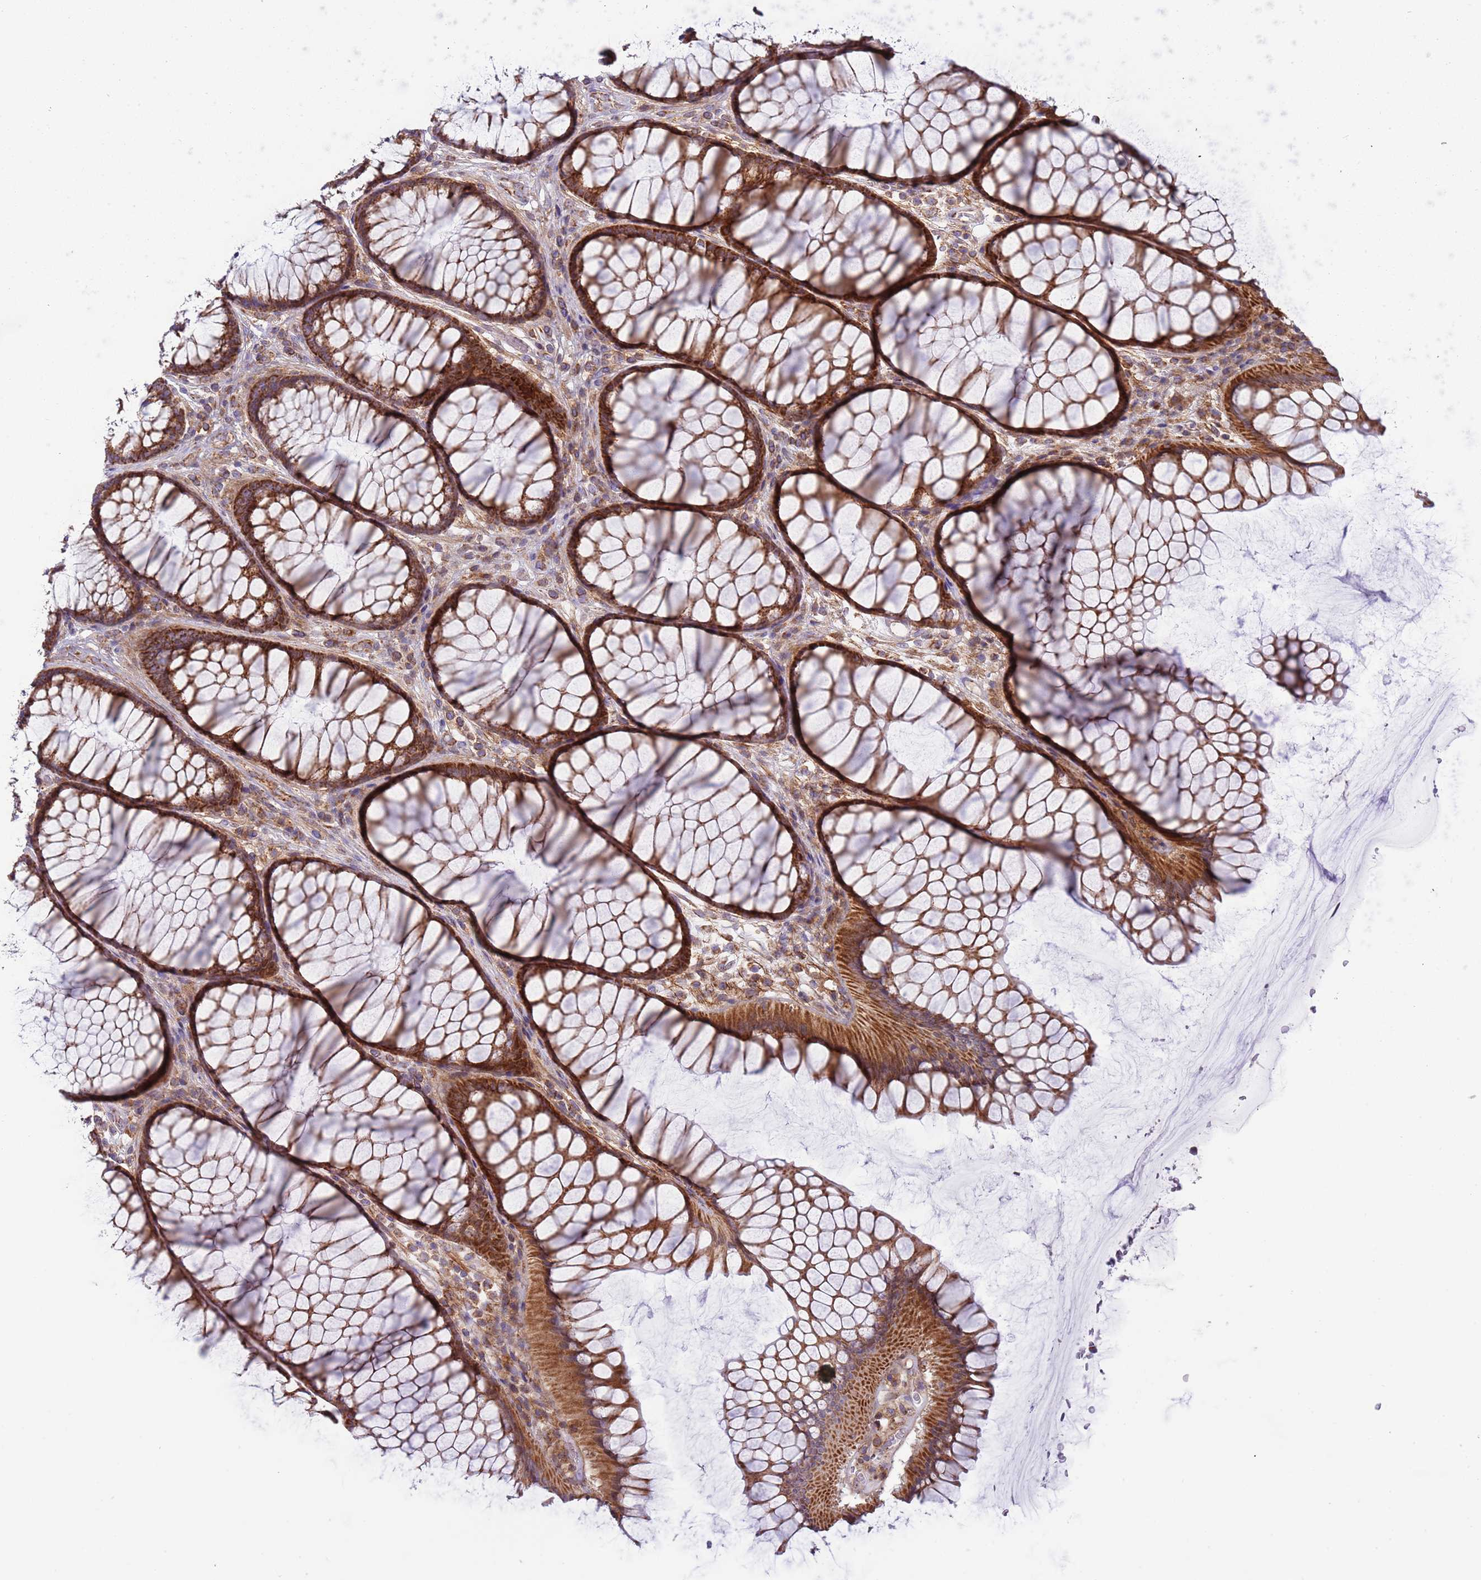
{"staining": {"intensity": "weak", "quantity": ">75%", "location": "cytoplasmic/membranous"}, "tissue": "colon", "cell_type": "Endothelial cells", "image_type": "normal", "snomed": [{"axis": "morphology", "description": "Normal tissue, NOS"}, {"axis": "topography", "description": "Colon"}], "caption": "A histopathology image of human colon stained for a protein displays weak cytoplasmic/membranous brown staining in endothelial cells. Nuclei are stained in blue.", "gene": "IRS4", "patient": {"sex": "female", "age": 82}}